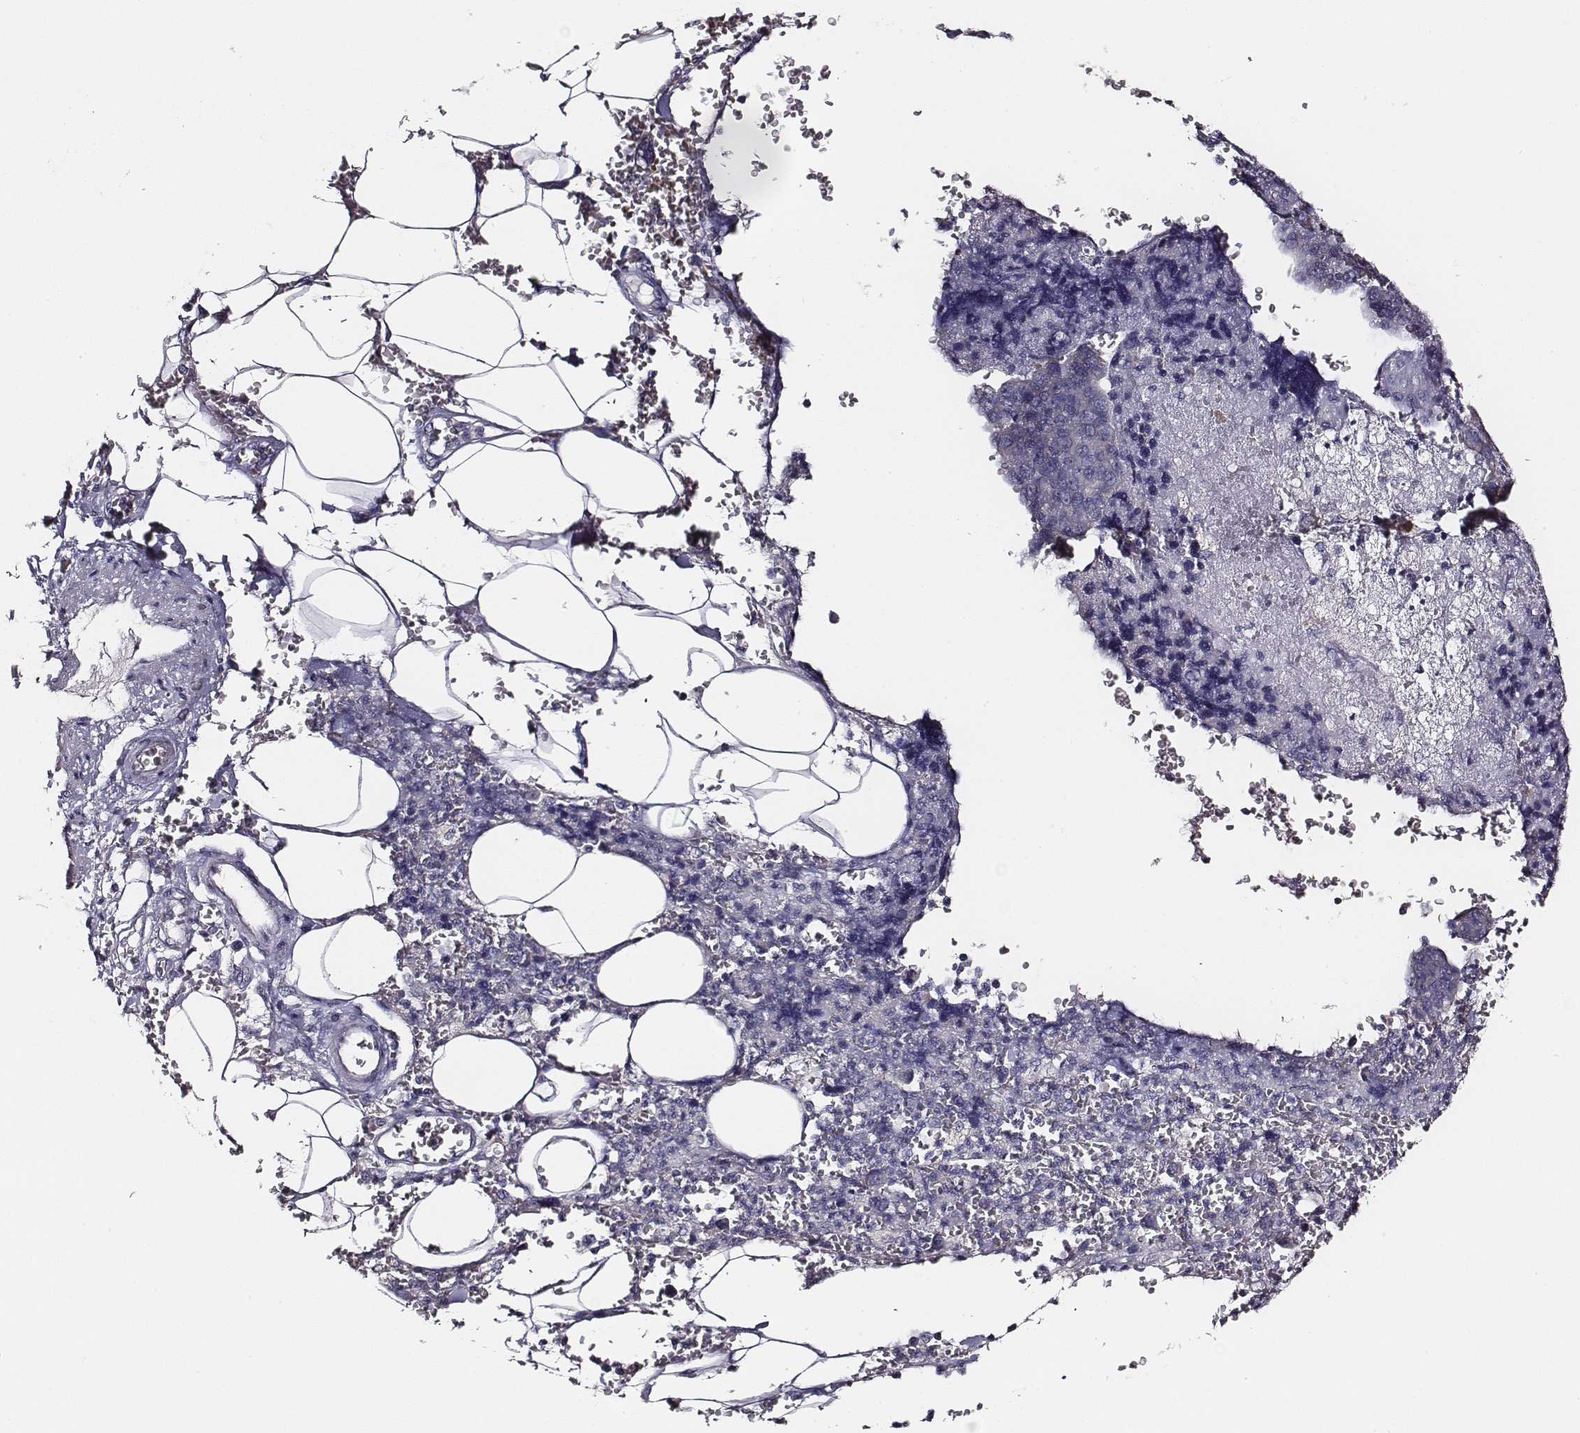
{"staining": {"intensity": "negative", "quantity": "none", "location": "none"}, "tissue": "pancreatic cancer", "cell_type": "Tumor cells", "image_type": "cancer", "snomed": [{"axis": "morphology", "description": "Adenocarcinoma, NOS"}, {"axis": "topography", "description": "Pancreas"}], "caption": "This is a image of IHC staining of adenocarcinoma (pancreatic), which shows no staining in tumor cells.", "gene": "AADAT", "patient": {"sex": "female", "age": 61}}